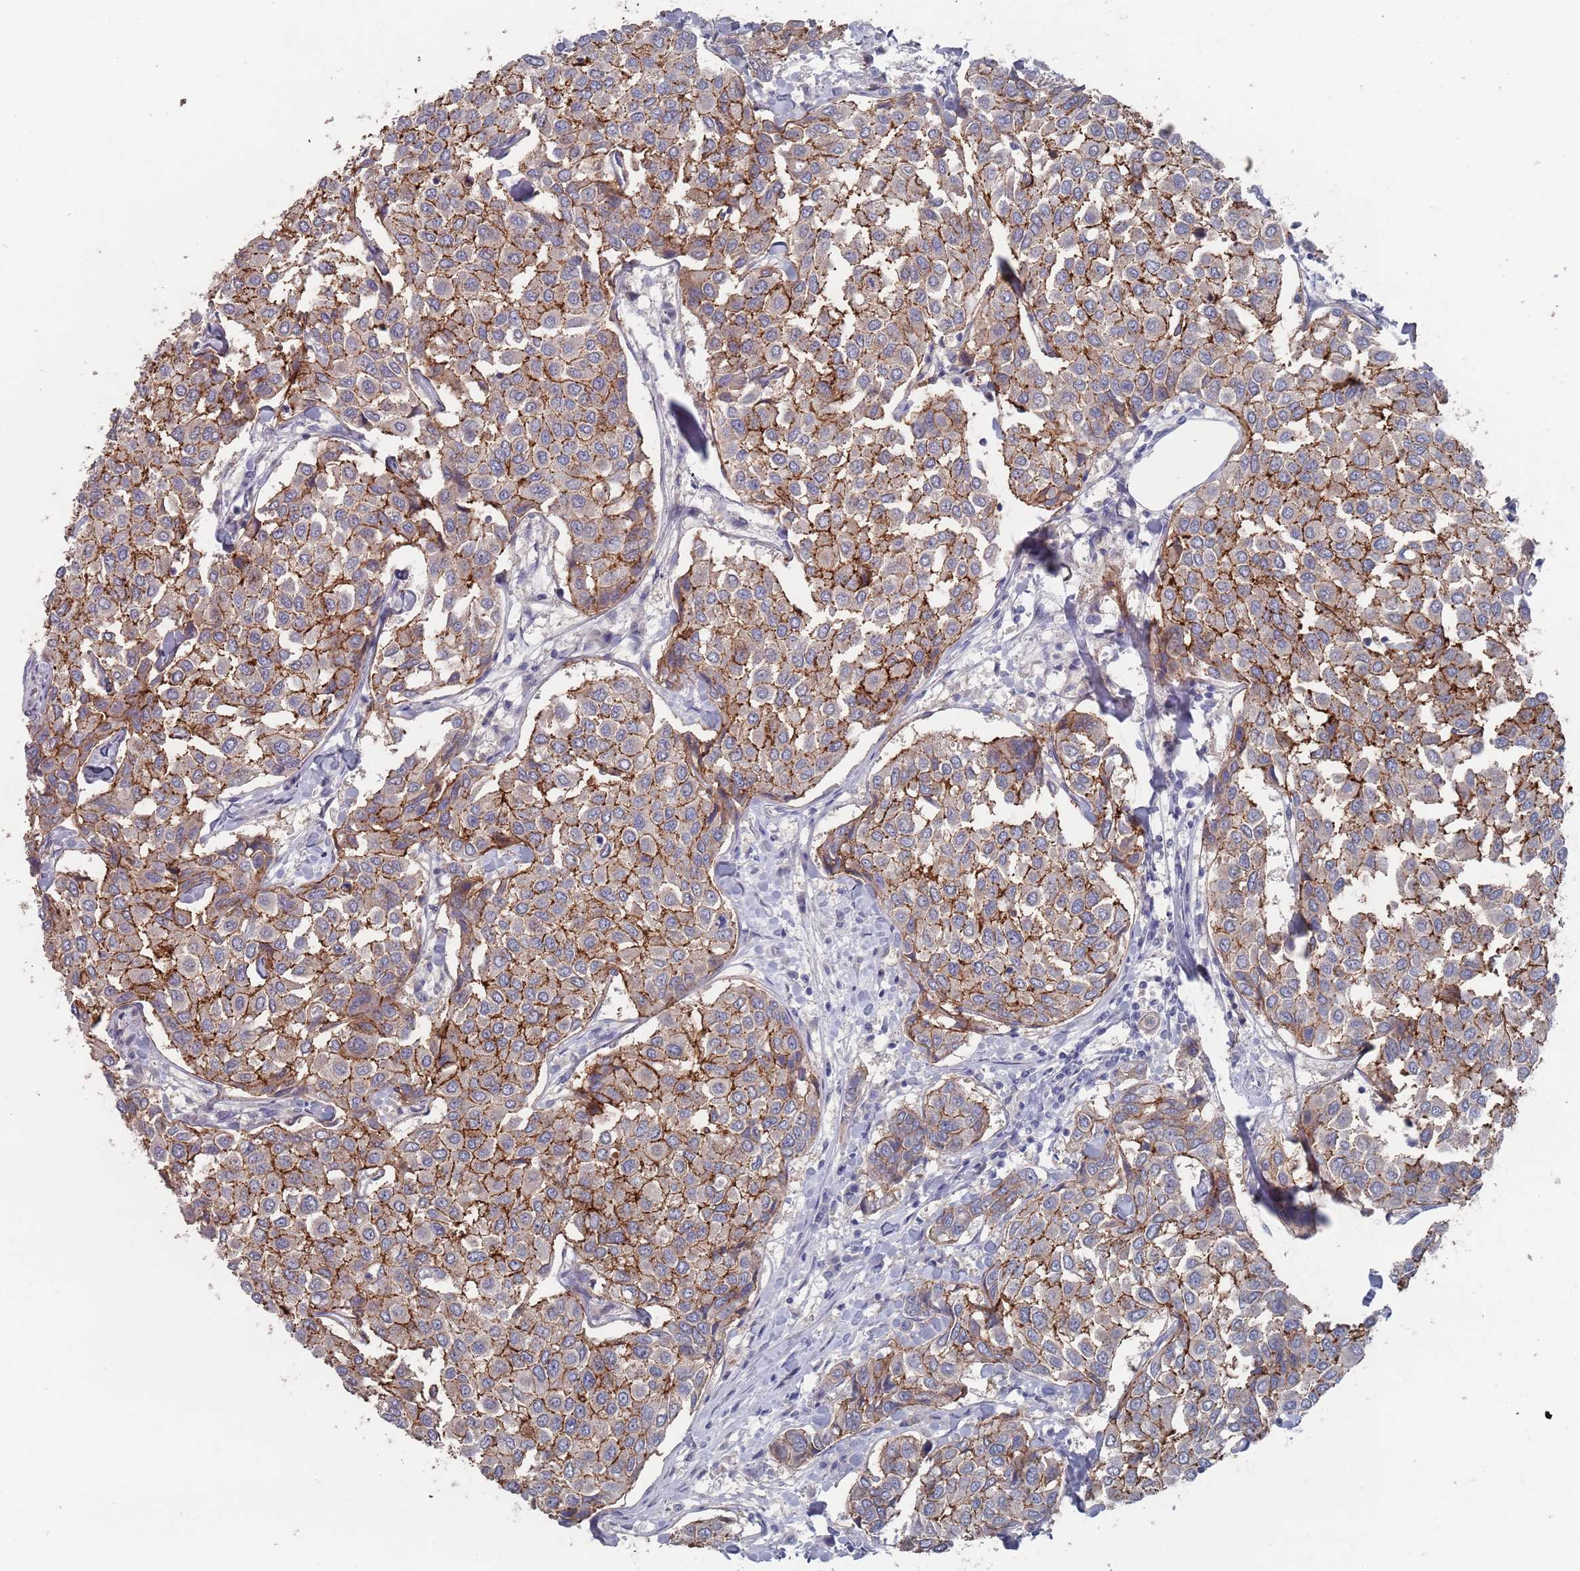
{"staining": {"intensity": "strong", "quantity": ">75%", "location": "cytoplasmic/membranous"}, "tissue": "breast cancer", "cell_type": "Tumor cells", "image_type": "cancer", "snomed": [{"axis": "morphology", "description": "Duct carcinoma"}, {"axis": "topography", "description": "Breast"}], "caption": "Immunohistochemistry micrograph of breast cancer (invasive ductal carcinoma) stained for a protein (brown), which shows high levels of strong cytoplasmic/membranous positivity in about >75% of tumor cells.", "gene": "PROM2", "patient": {"sex": "female", "age": 55}}